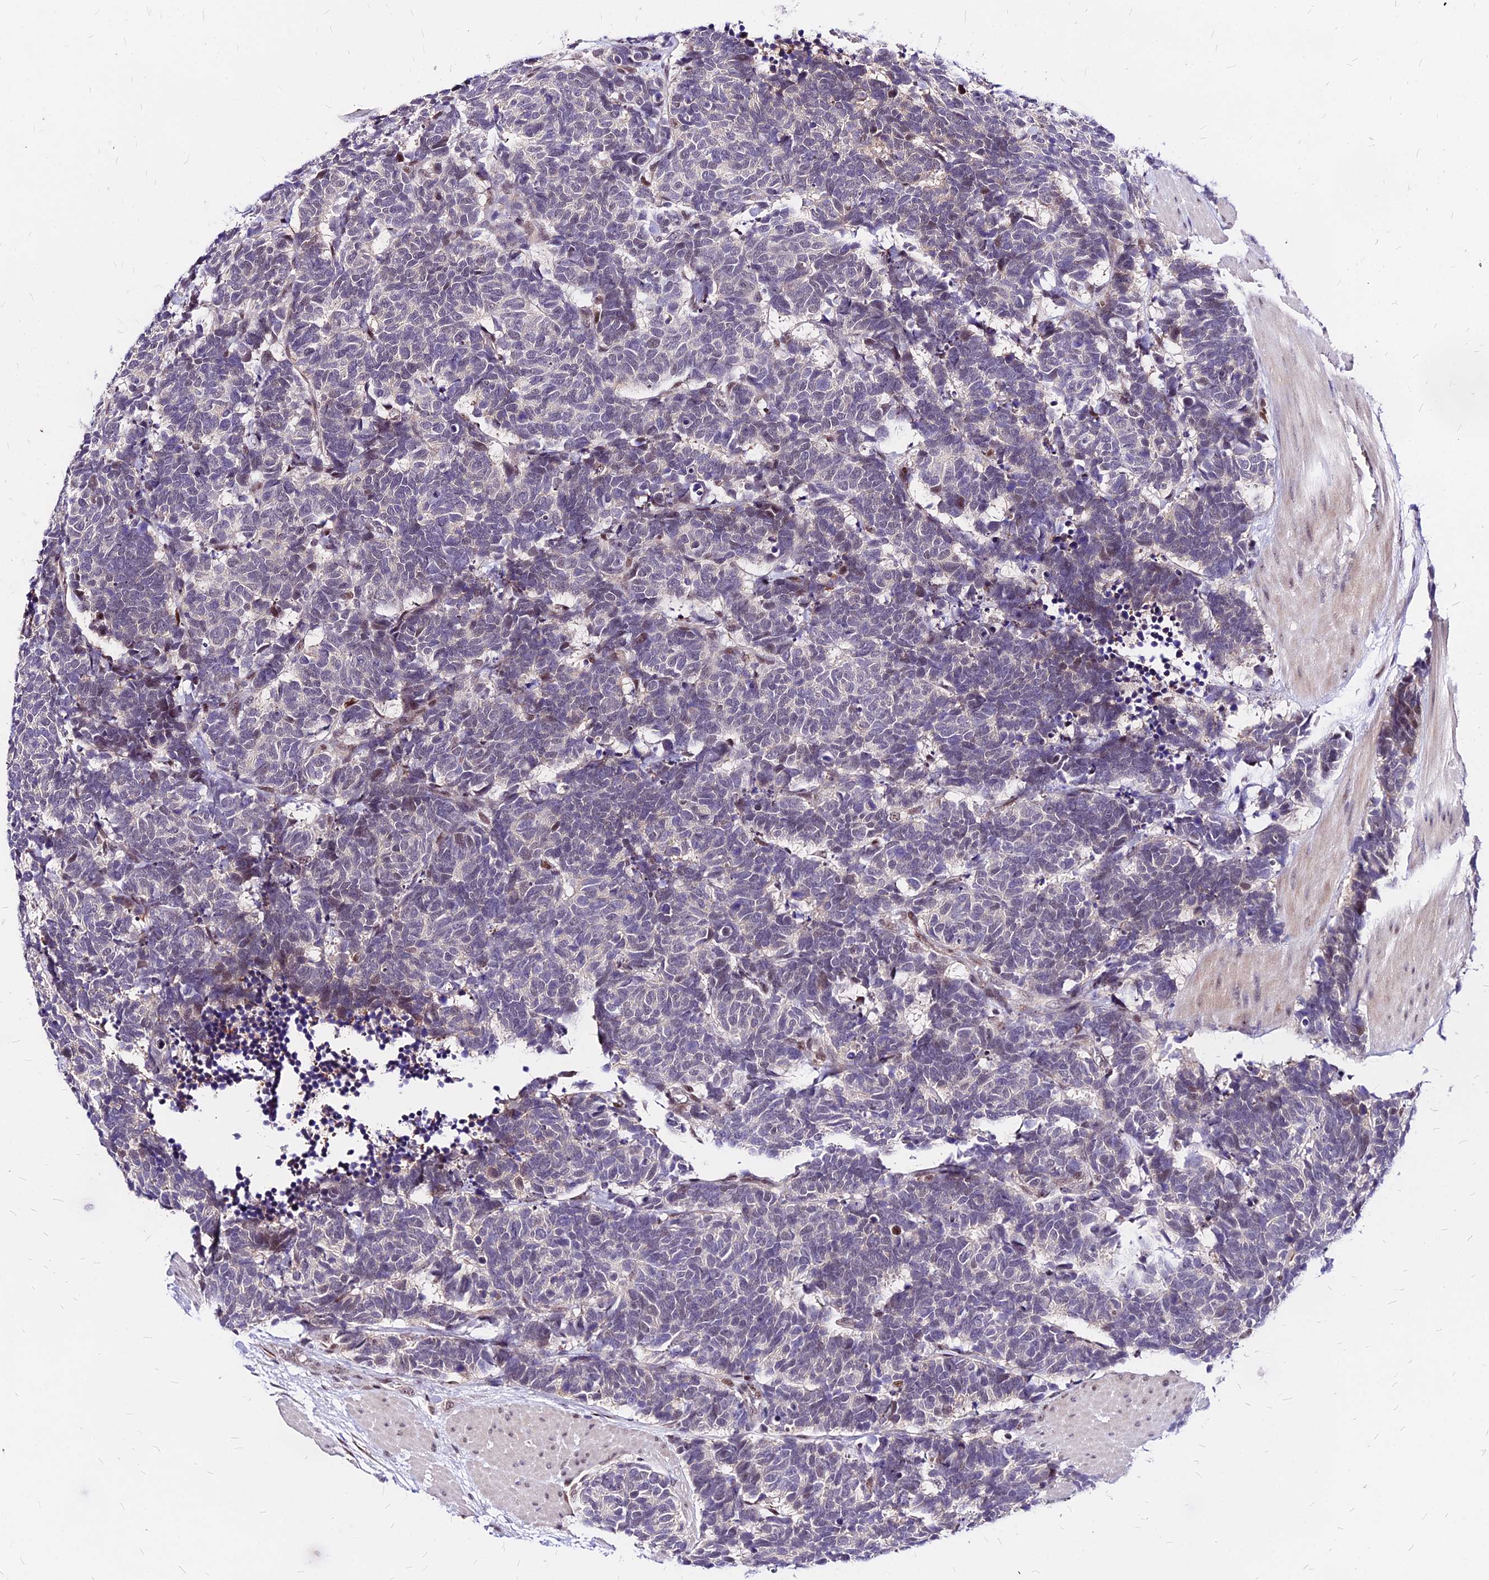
{"staining": {"intensity": "negative", "quantity": "none", "location": "none"}, "tissue": "carcinoid", "cell_type": "Tumor cells", "image_type": "cancer", "snomed": [{"axis": "morphology", "description": "Carcinoma, NOS"}, {"axis": "morphology", "description": "Carcinoid, malignant, NOS"}, {"axis": "topography", "description": "Urinary bladder"}], "caption": "This is an immunohistochemistry histopathology image of human carcinoid. There is no staining in tumor cells.", "gene": "DDX55", "patient": {"sex": "male", "age": 57}}